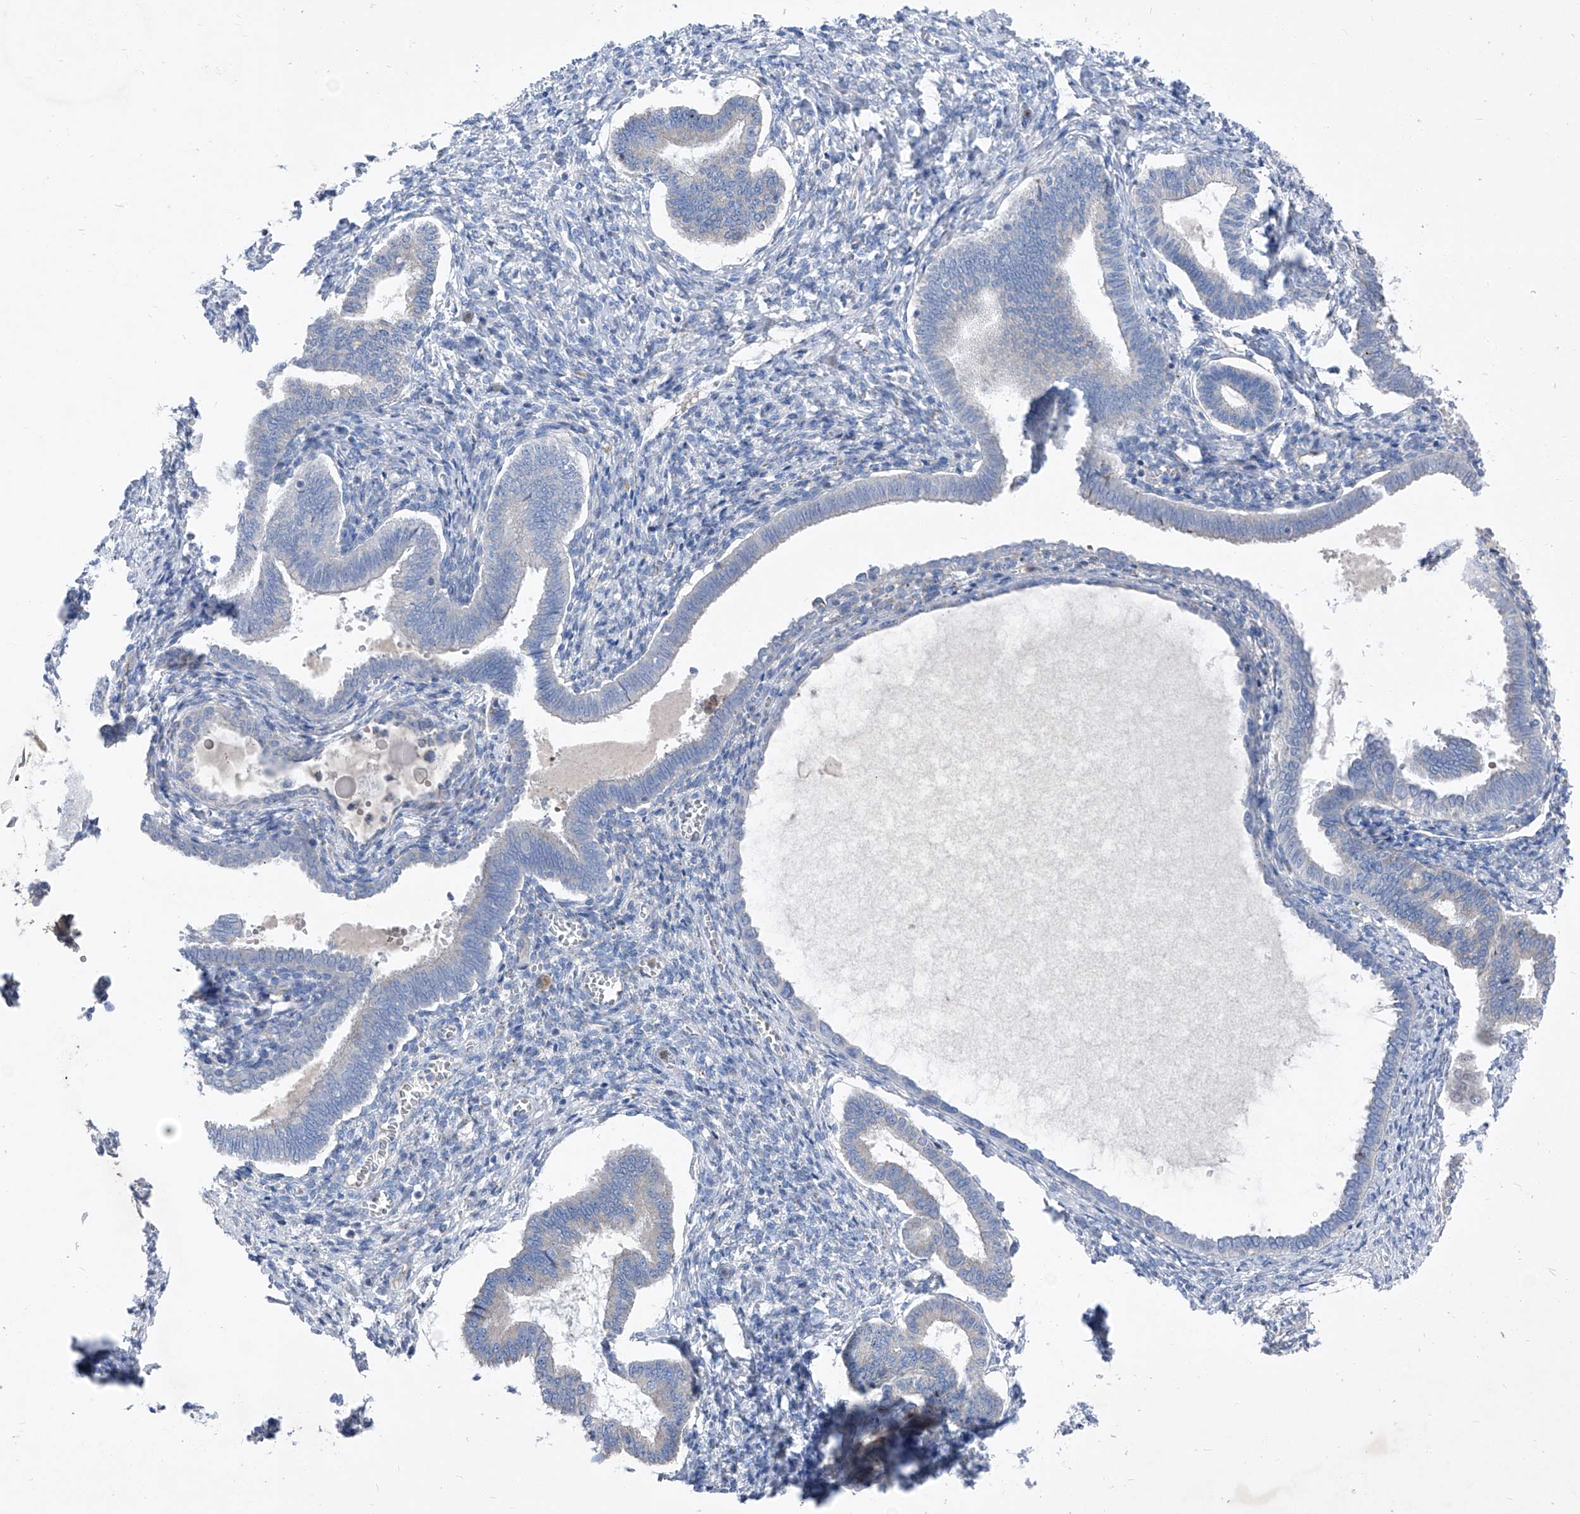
{"staining": {"intensity": "negative", "quantity": "none", "location": "none"}, "tissue": "endometrium", "cell_type": "Cells in endometrial stroma", "image_type": "normal", "snomed": [{"axis": "morphology", "description": "Normal tissue, NOS"}, {"axis": "topography", "description": "Endometrium"}], "caption": "IHC of benign endometrium reveals no staining in cells in endometrial stroma.", "gene": "IFI27", "patient": {"sex": "female", "age": 77}}